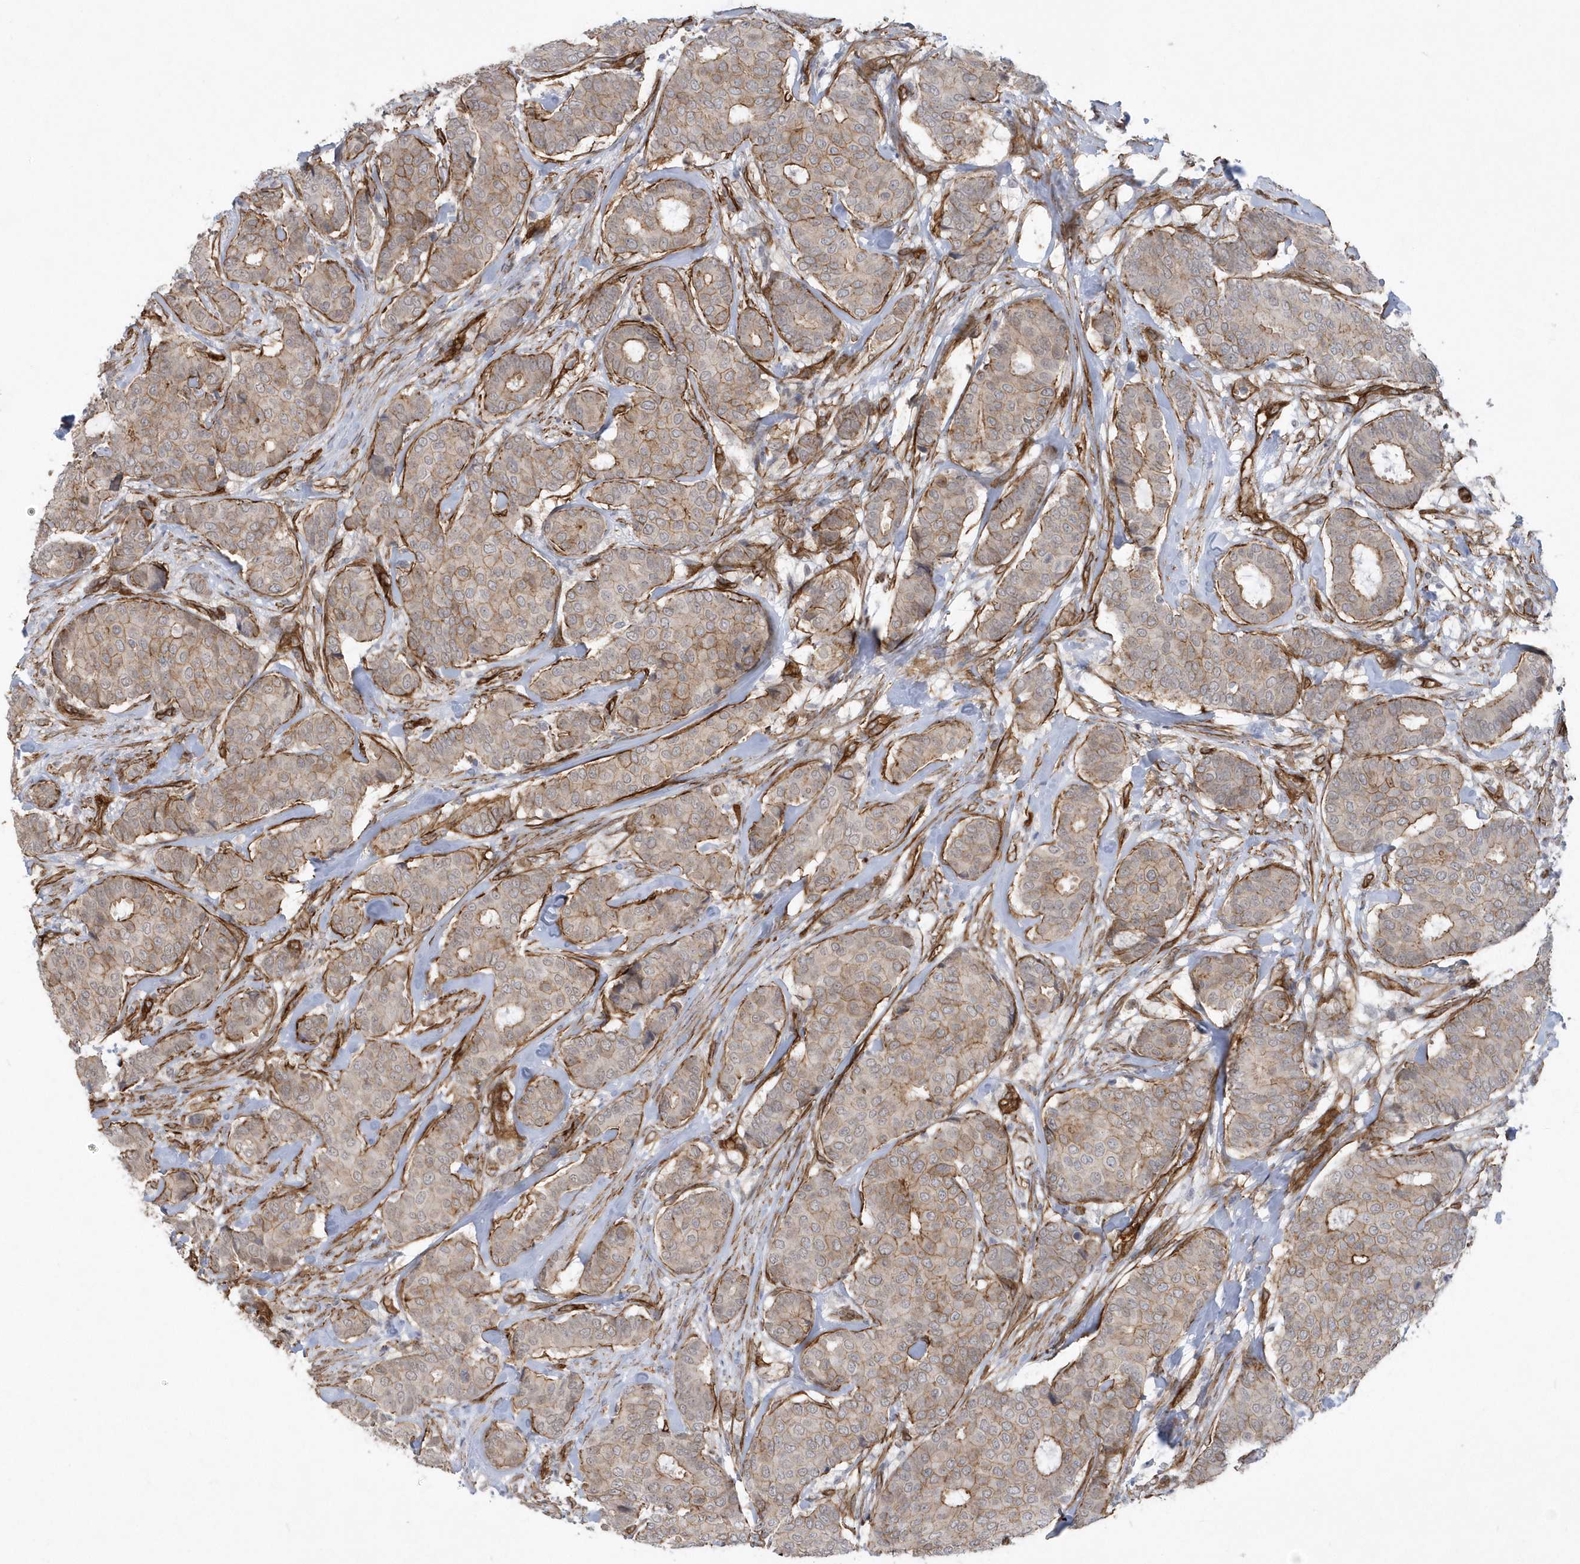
{"staining": {"intensity": "weak", "quantity": ">75%", "location": "cytoplasmic/membranous"}, "tissue": "breast cancer", "cell_type": "Tumor cells", "image_type": "cancer", "snomed": [{"axis": "morphology", "description": "Duct carcinoma"}, {"axis": "topography", "description": "Breast"}], "caption": "Breast infiltrating ductal carcinoma stained with a brown dye reveals weak cytoplasmic/membranous positive staining in about >75% of tumor cells.", "gene": "RAI14", "patient": {"sex": "female", "age": 75}}